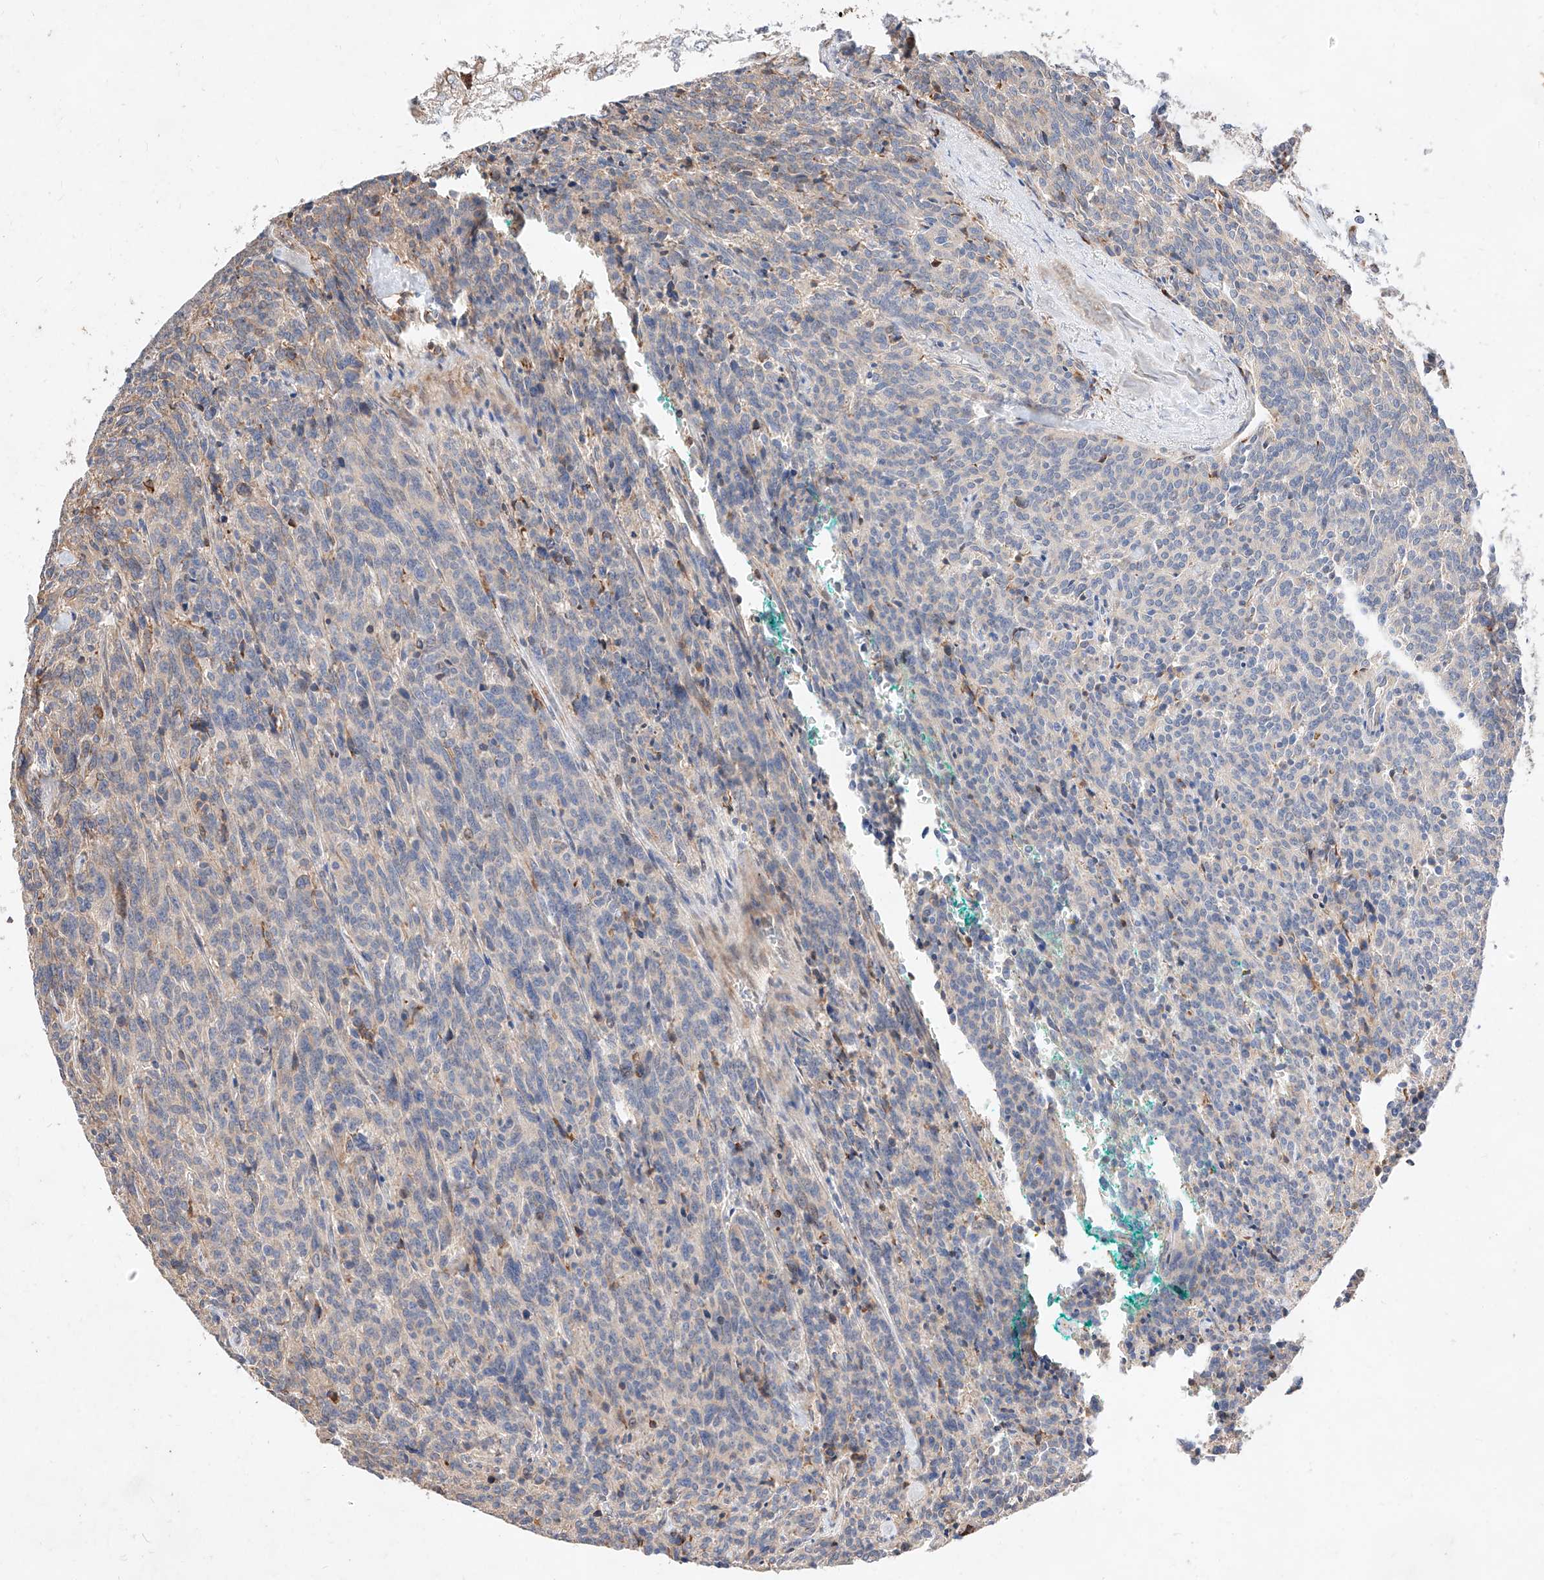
{"staining": {"intensity": "negative", "quantity": "none", "location": "none"}, "tissue": "carcinoid", "cell_type": "Tumor cells", "image_type": "cancer", "snomed": [{"axis": "morphology", "description": "Carcinoid, malignant, NOS"}, {"axis": "topography", "description": "Lung"}], "caption": "Tumor cells show no significant protein staining in carcinoid.", "gene": "ATP9B", "patient": {"sex": "female", "age": 46}}